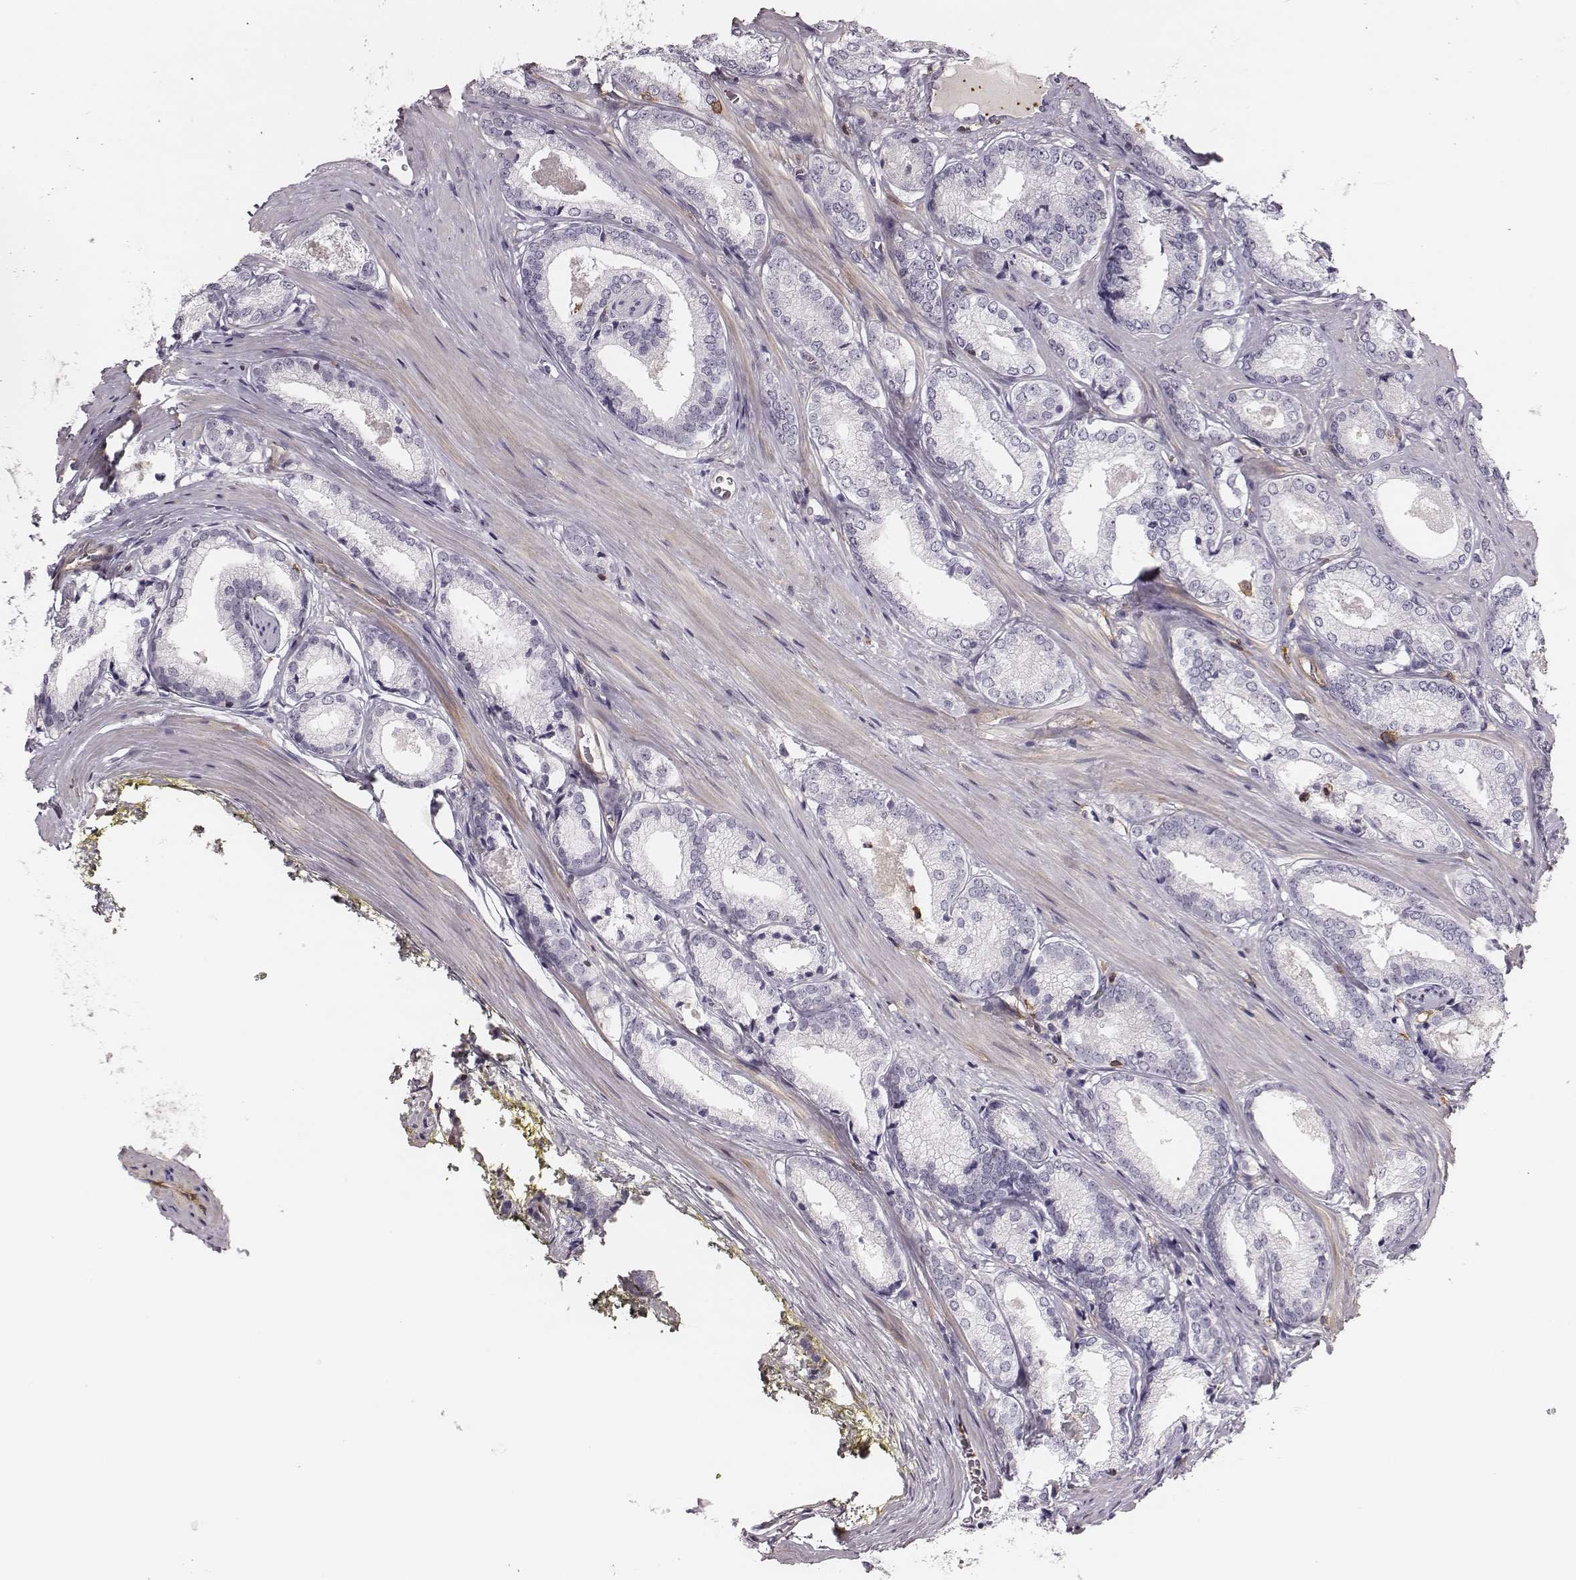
{"staining": {"intensity": "negative", "quantity": "none", "location": "none"}, "tissue": "prostate cancer", "cell_type": "Tumor cells", "image_type": "cancer", "snomed": [{"axis": "morphology", "description": "Adenocarcinoma, Low grade"}, {"axis": "topography", "description": "Prostate"}], "caption": "The IHC histopathology image has no significant positivity in tumor cells of prostate low-grade adenocarcinoma tissue.", "gene": "ZYX", "patient": {"sex": "male", "age": 56}}